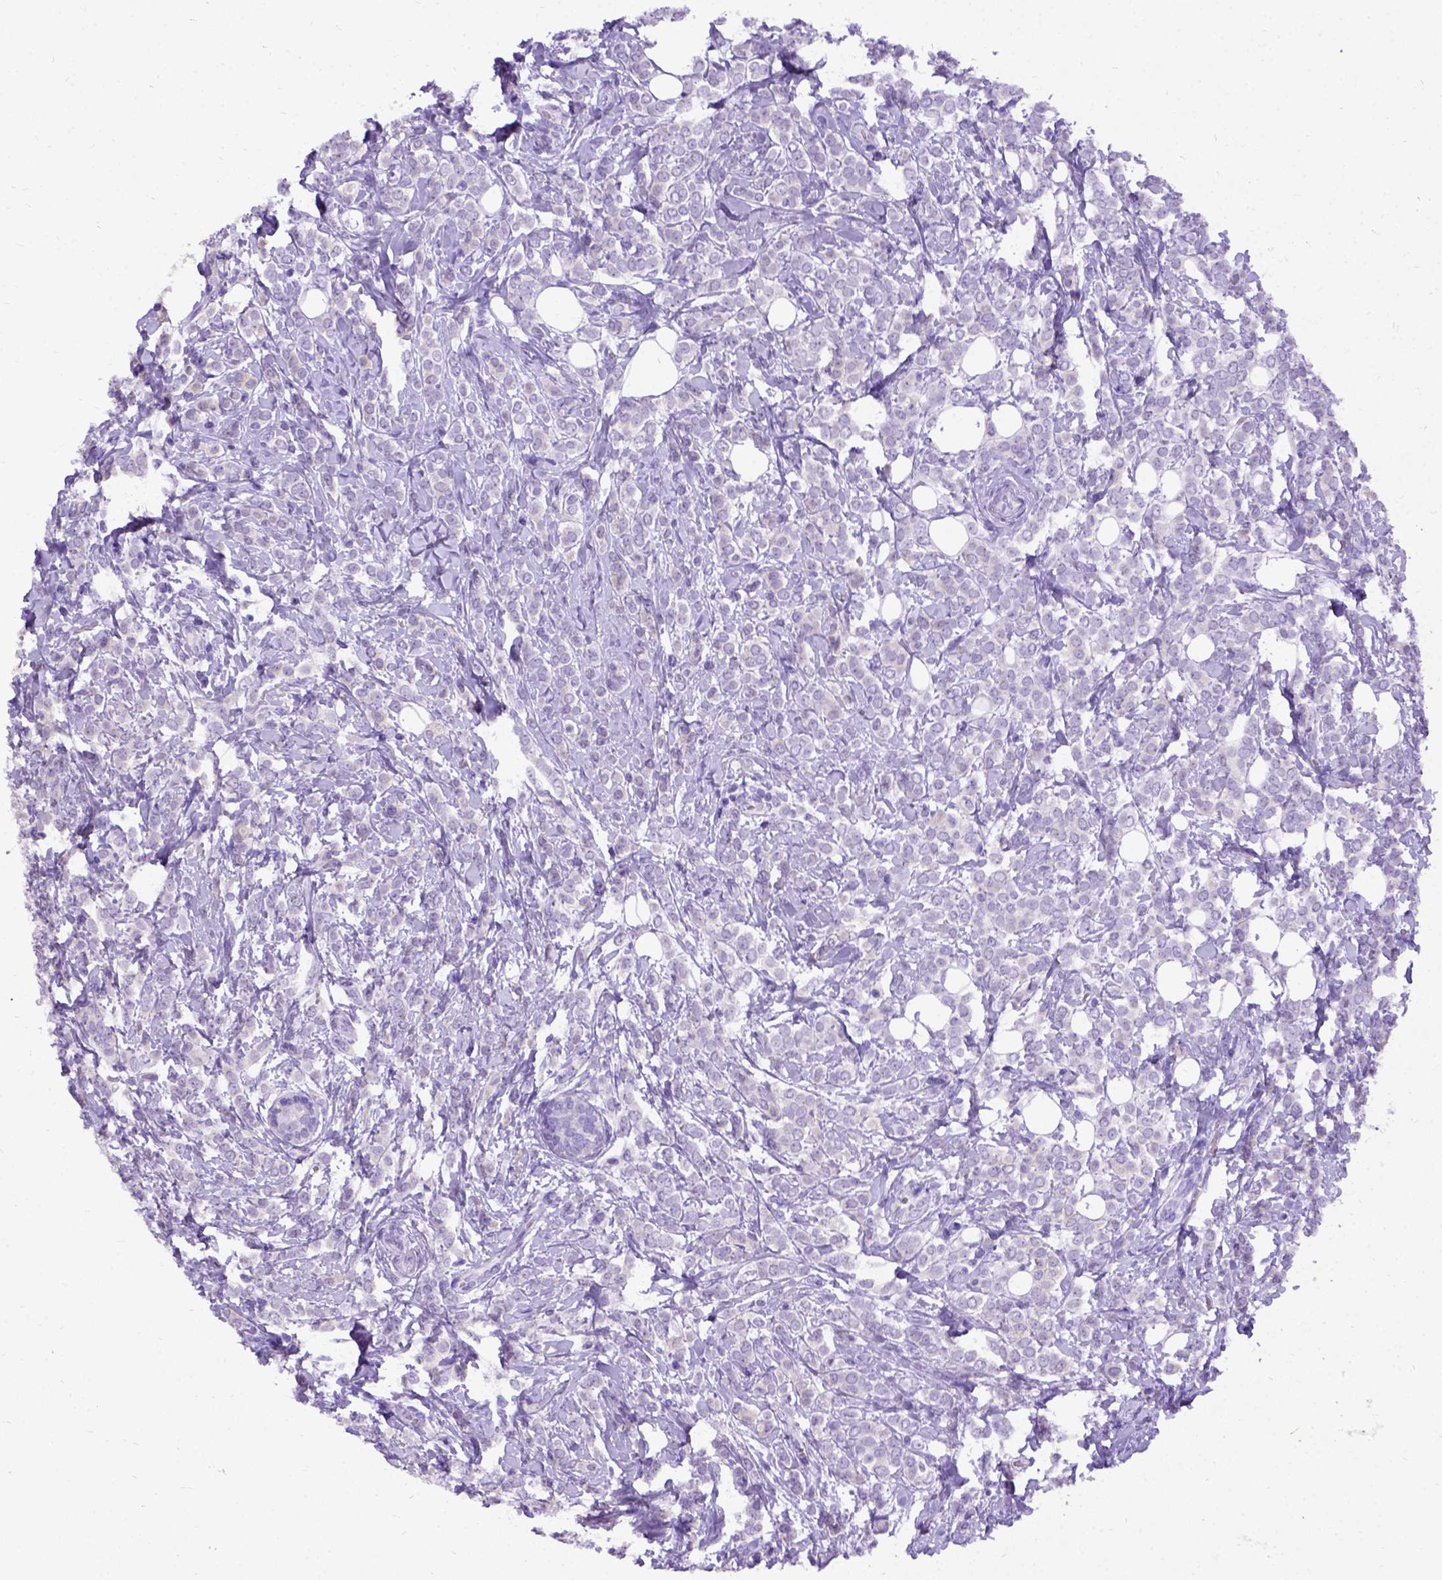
{"staining": {"intensity": "negative", "quantity": "none", "location": "none"}, "tissue": "breast cancer", "cell_type": "Tumor cells", "image_type": "cancer", "snomed": [{"axis": "morphology", "description": "Lobular carcinoma"}, {"axis": "topography", "description": "Breast"}], "caption": "This is a micrograph of immunohistochemistry staining of breast cancer, which shows no expression in tumor cells. (DAB (3,3'-diaminobenzidine) immunohistochemistry (IHC), high magnification).", "gene": "NEUROD4", "patient": {"sex": "female", "age": 49}}